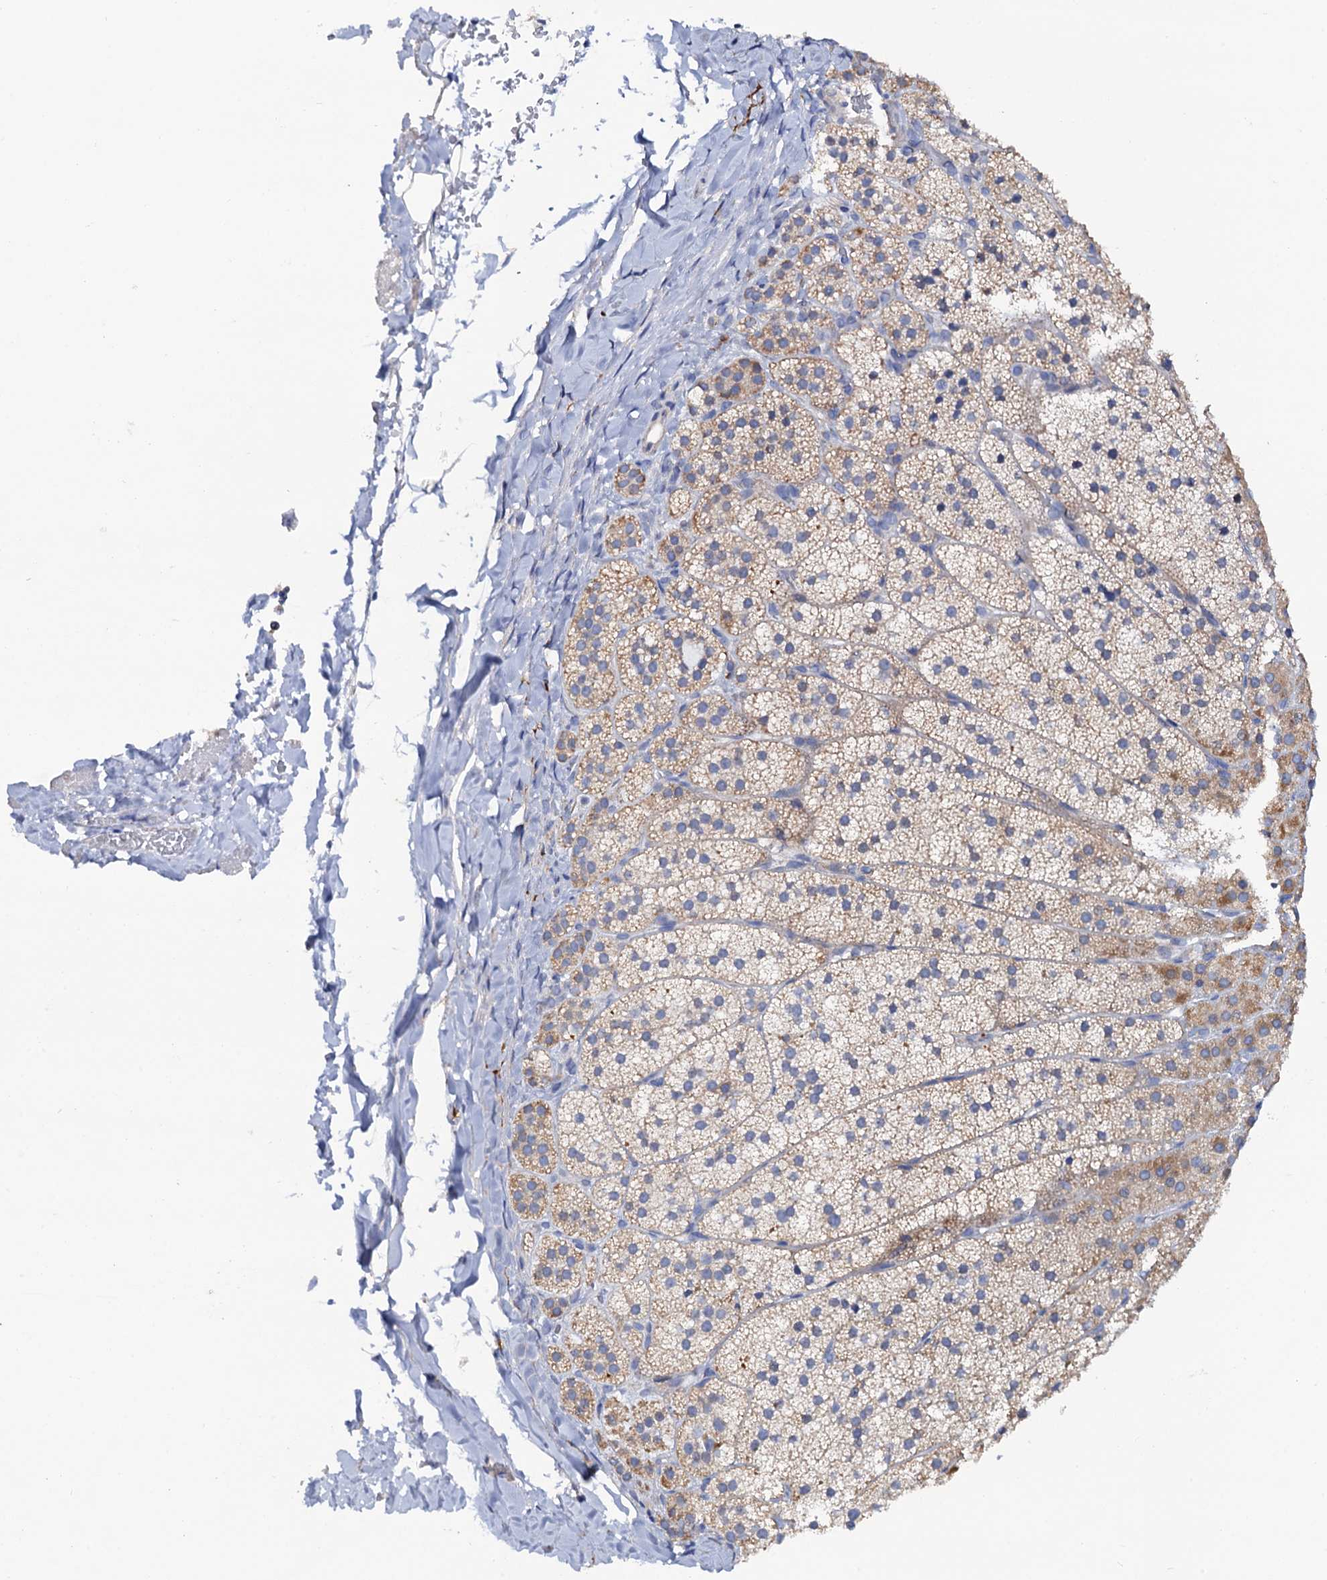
{"staining": {"intensity": "moderate", "quantity": "25%-75%", "location": "cytoplasmic/membranous"}, "tissue": "adrenal gland", "cell_type": "Glandular cells", "image_type": "normal", "snomed": [{"axis": "morphology", "description": "Normal tissue, NOS"}, {"axis": "topography", "description": "Adrenal gland"}], "caption": "Moderate cytoplasmic/membranous positivity for a protein is appreciated in approximately 25%-75% of glandular cells of unremarkable adrenal gland using immunohistochemistry.", "gene": "MRPL48", "patient": {"sex": "female", "age": 44}}